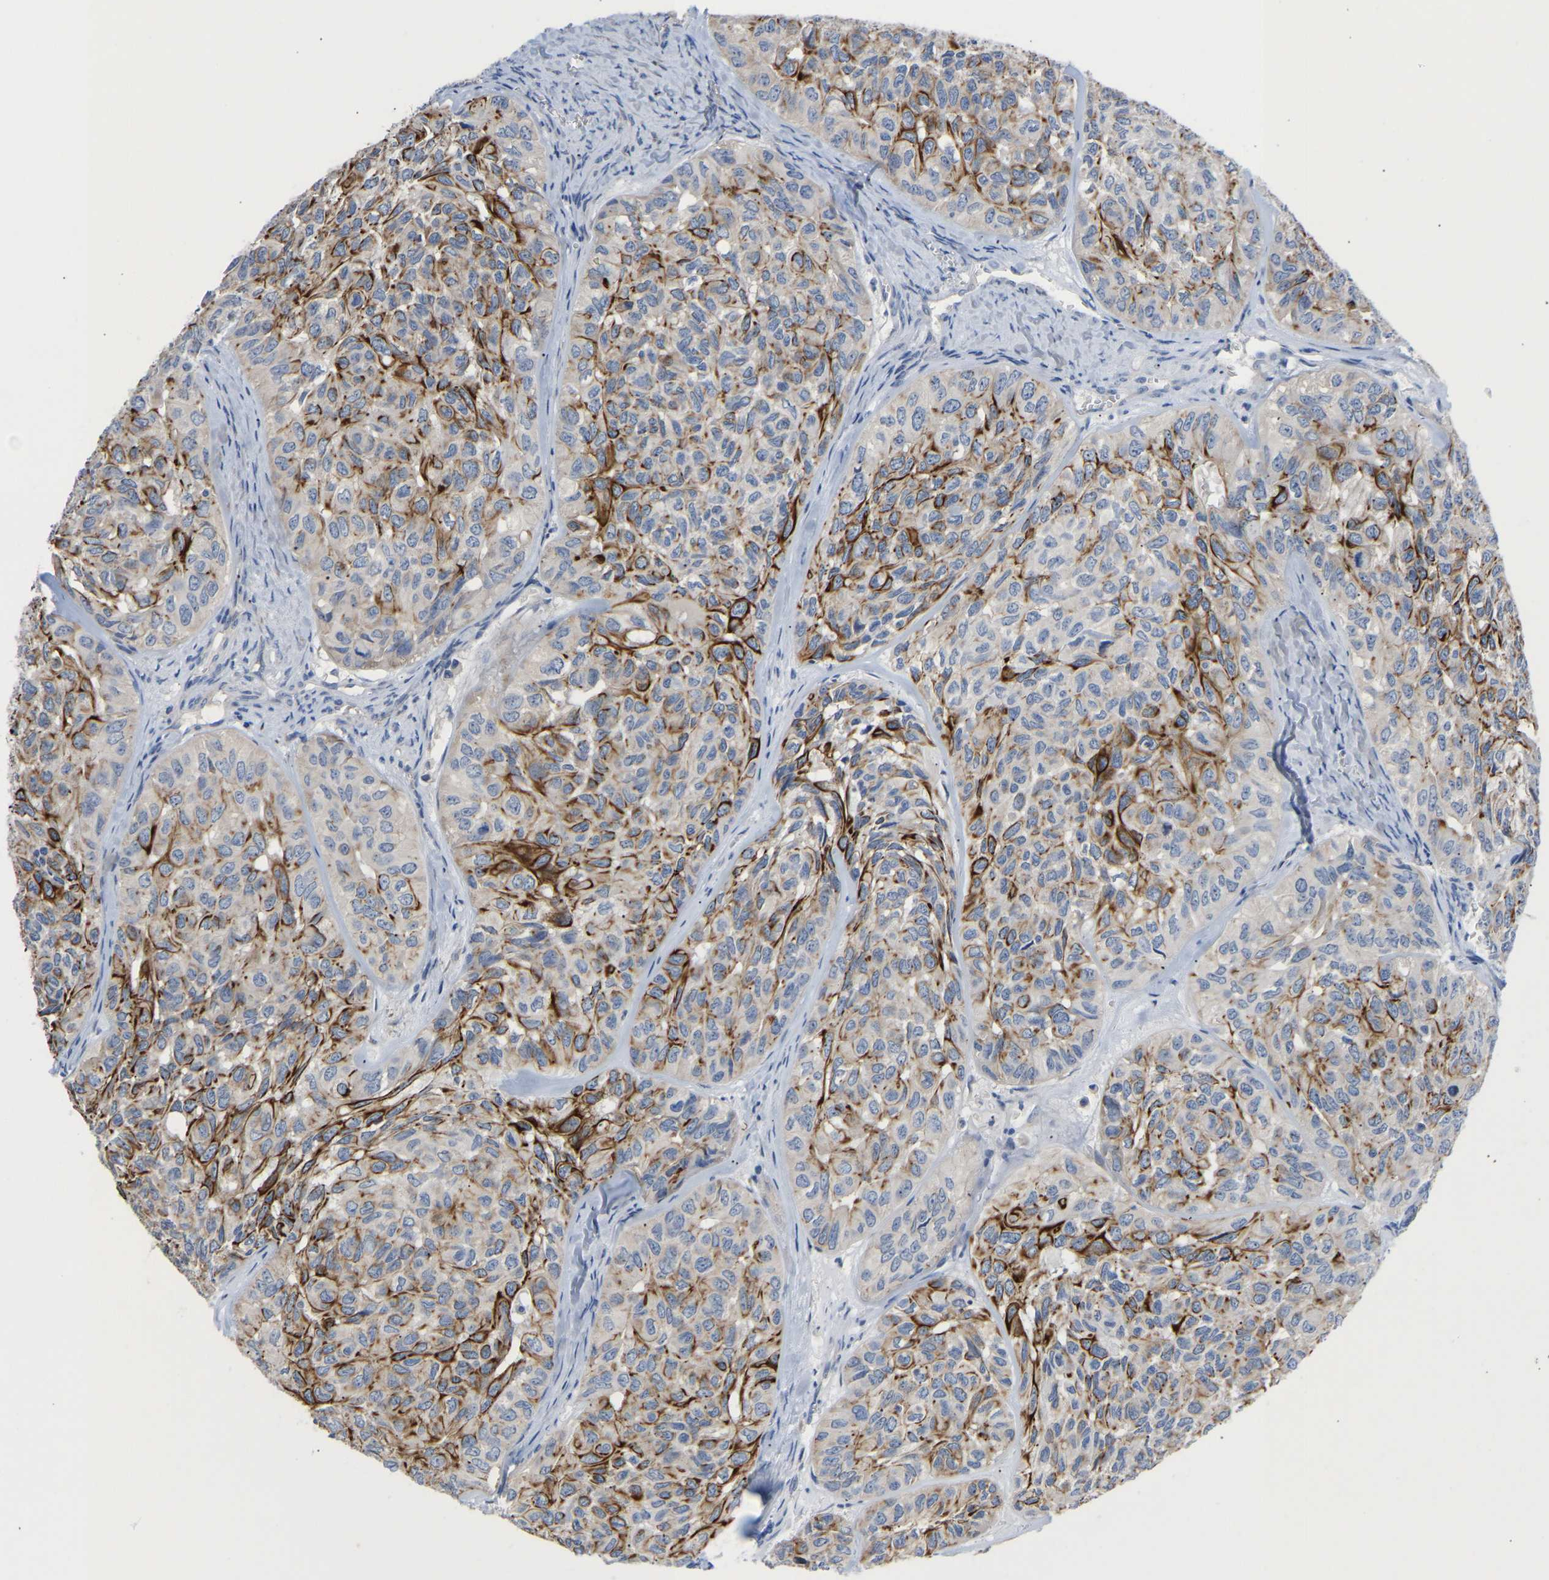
{"staining": {"intensity": "strong", "quantity": "<25%", "location": "cytoplasmic/membranous"}, "tissue": "head and neck cancer", "cell_type": "Tumor cells", "image_type": "cancer", "snomed": [{"axis": "morphology", "description": "Adenocarcinoma, NOS"}, {"axis": "topography", "description": "Salivary gland, NOS"}, {"axis": "topography", "description": "Head-Neck"}], "caption": "This is a photomicrograph of immunohistochemistry (IHC) staining of head and neck adenocarcinoma, which shows strong staining in the cytoplasmic/membranous of tumor cells.", "gene": "ABCA10", "patient": {"sex": "female", "age": 76}}